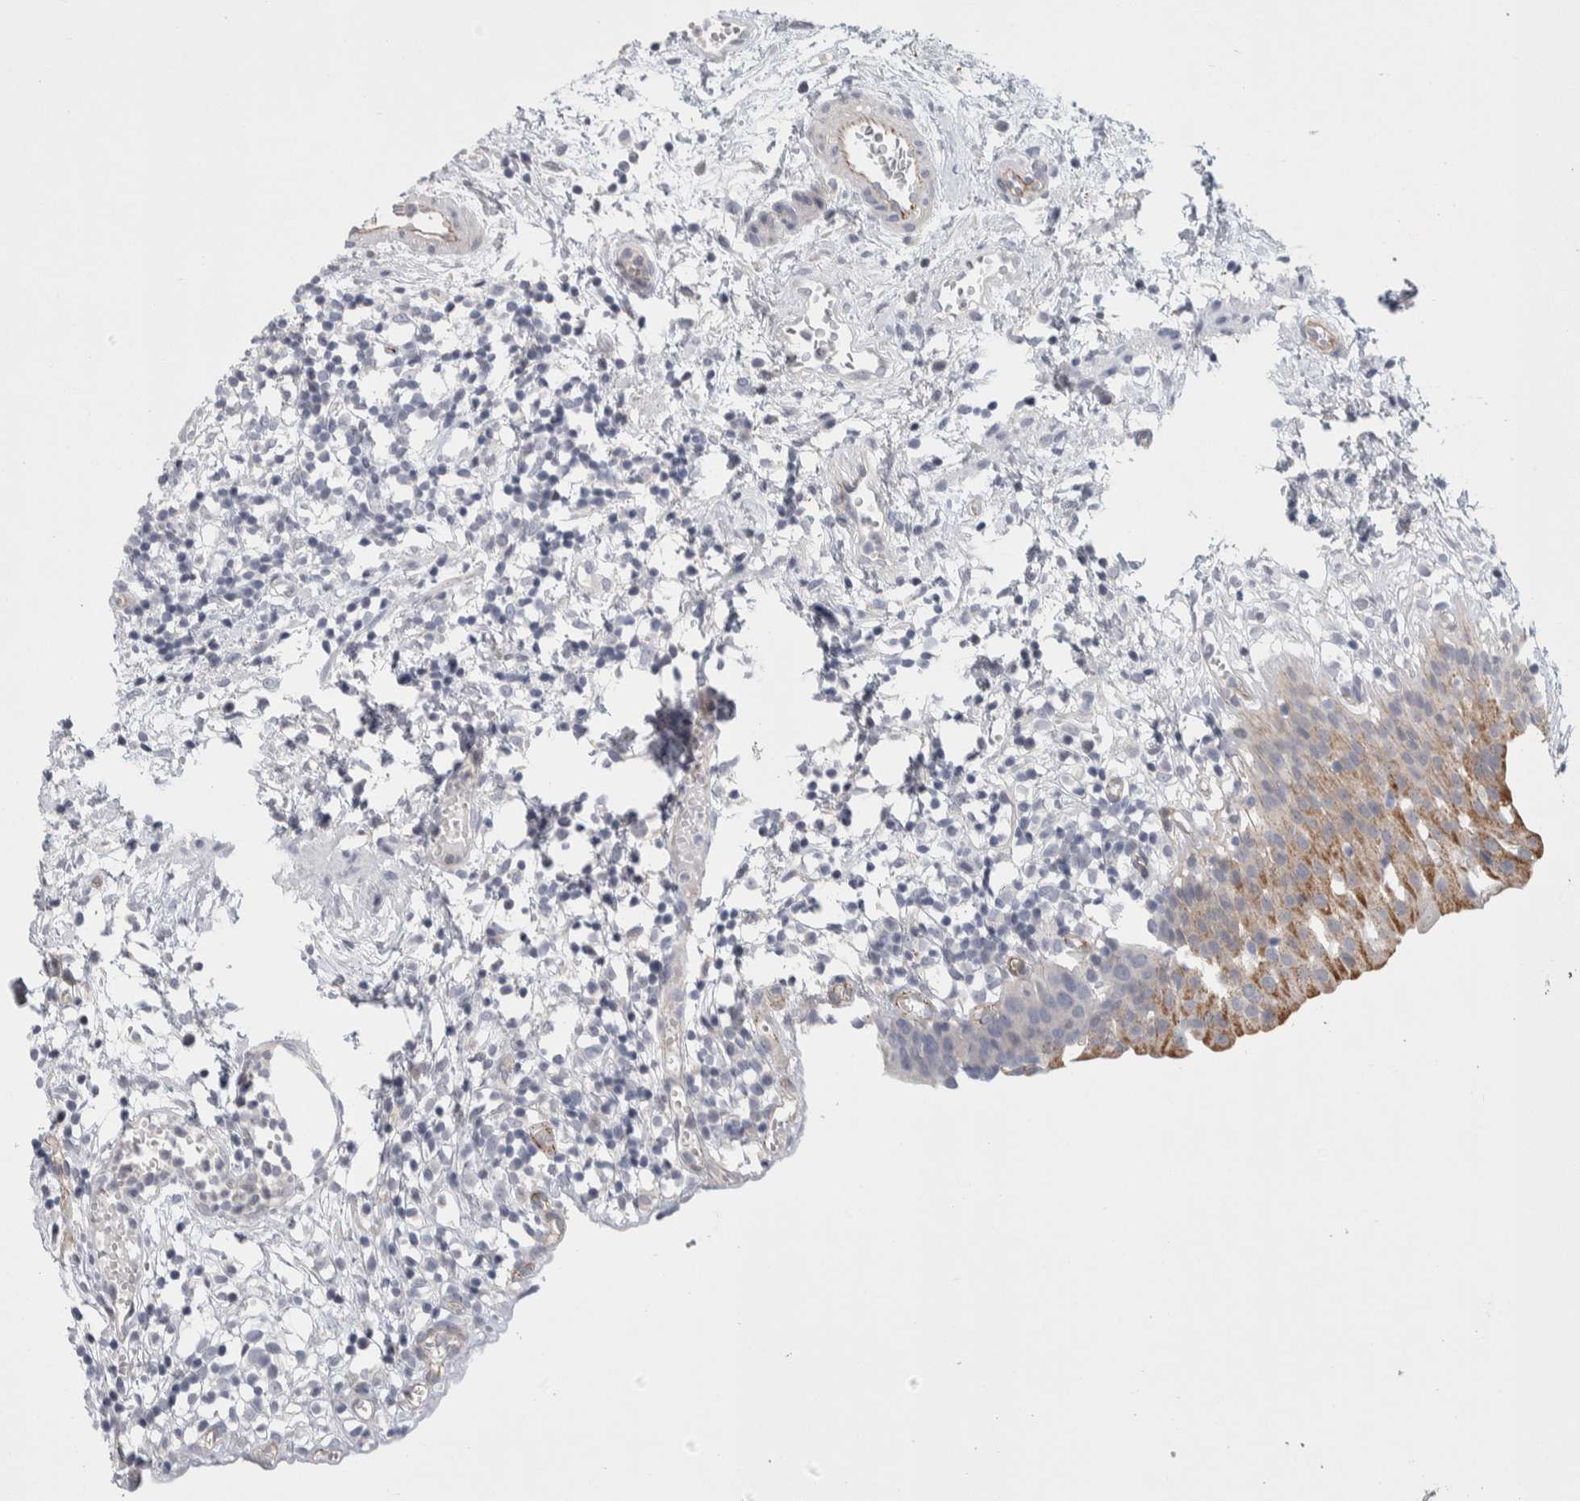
{"staining": {"intensity": "weak", "quantity": "25%-75%", "location": "cytoplasmic/membranous"}, "tissue": "urinary bladder", "cell_type": "Urothelial cells", "image_type": "normal", "snomed": [{"axis": "morphology", "description": "Normal tissue, NOS"}, {"axis": "topography", "description": "Urinary bladder"}], "caption": "Immunohistochemical staining of normal urinary bladder displays 25%-75% levels of weak cytoplasmic/membranous protein staining in about 25%-75% of urothelial cells.", "gene": "ZNF862", "patient": {"sex": "male", "age": 37}}